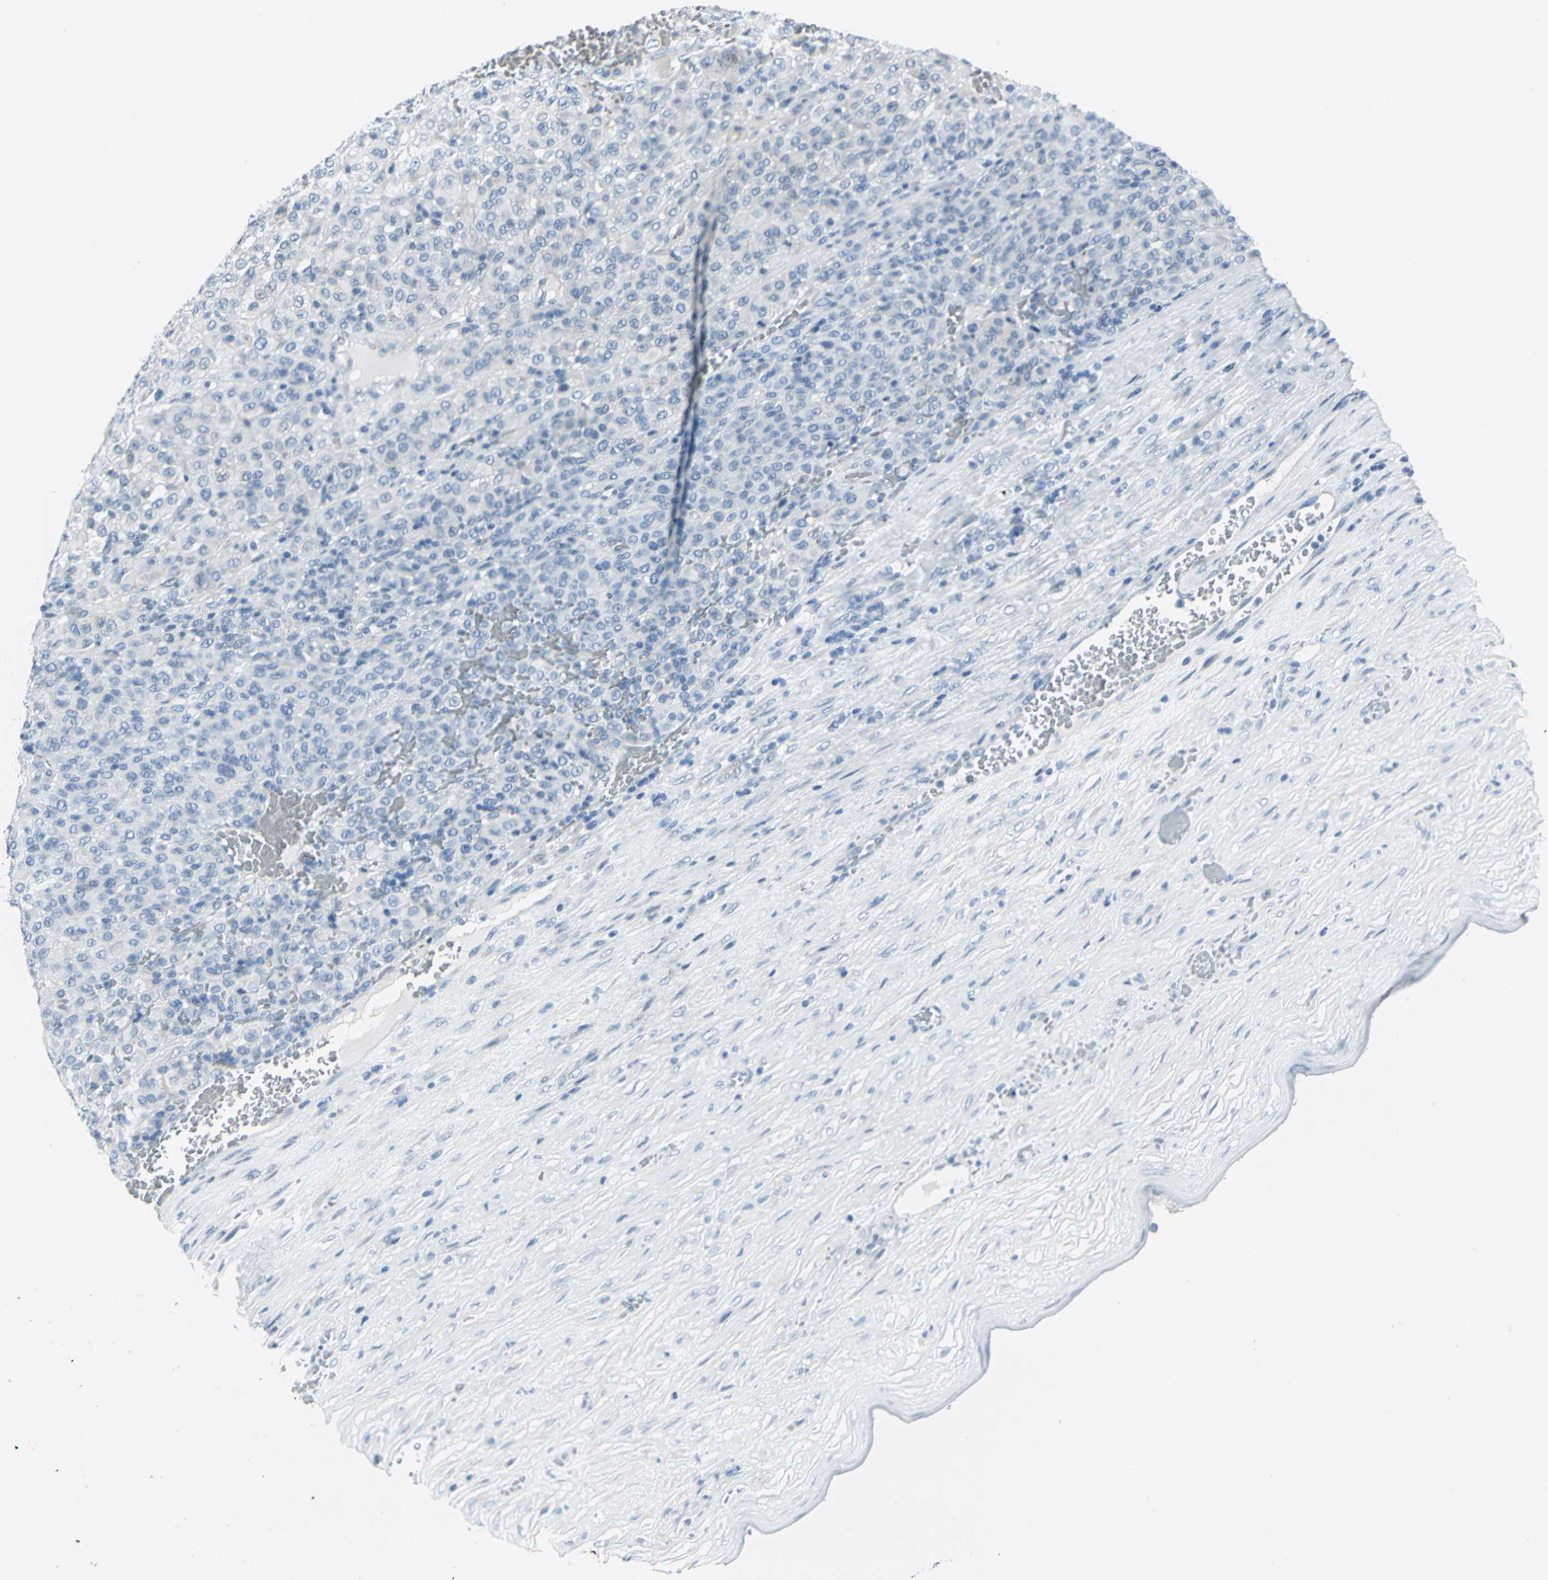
{"staining": {"intensity": "negative", "quantity": "none", "location": "none"}, "tissue": "melanoma", "cell_type": "Tumor cells", "image_type": "cancer", "snomed": [{"axis": "morphology", "description": "Malignant melanoma, Metastatic site"}, {"axis": "topography", "description": "Pancreas"}], "caption": "IHC micrograph of neoplastic tissue: malignant melanoma (metastatic site) stained with DAB (3,3'-diaminobenzidine) shows no significant protein positivity in tumor cells. Brightfield microscopy of immunohistochemistry stained with DAB (brown) and hematoxylin (blue), captured at high magnification.", "gene": "CYB5A", "patient": {"sex": "female", "age": 30}}